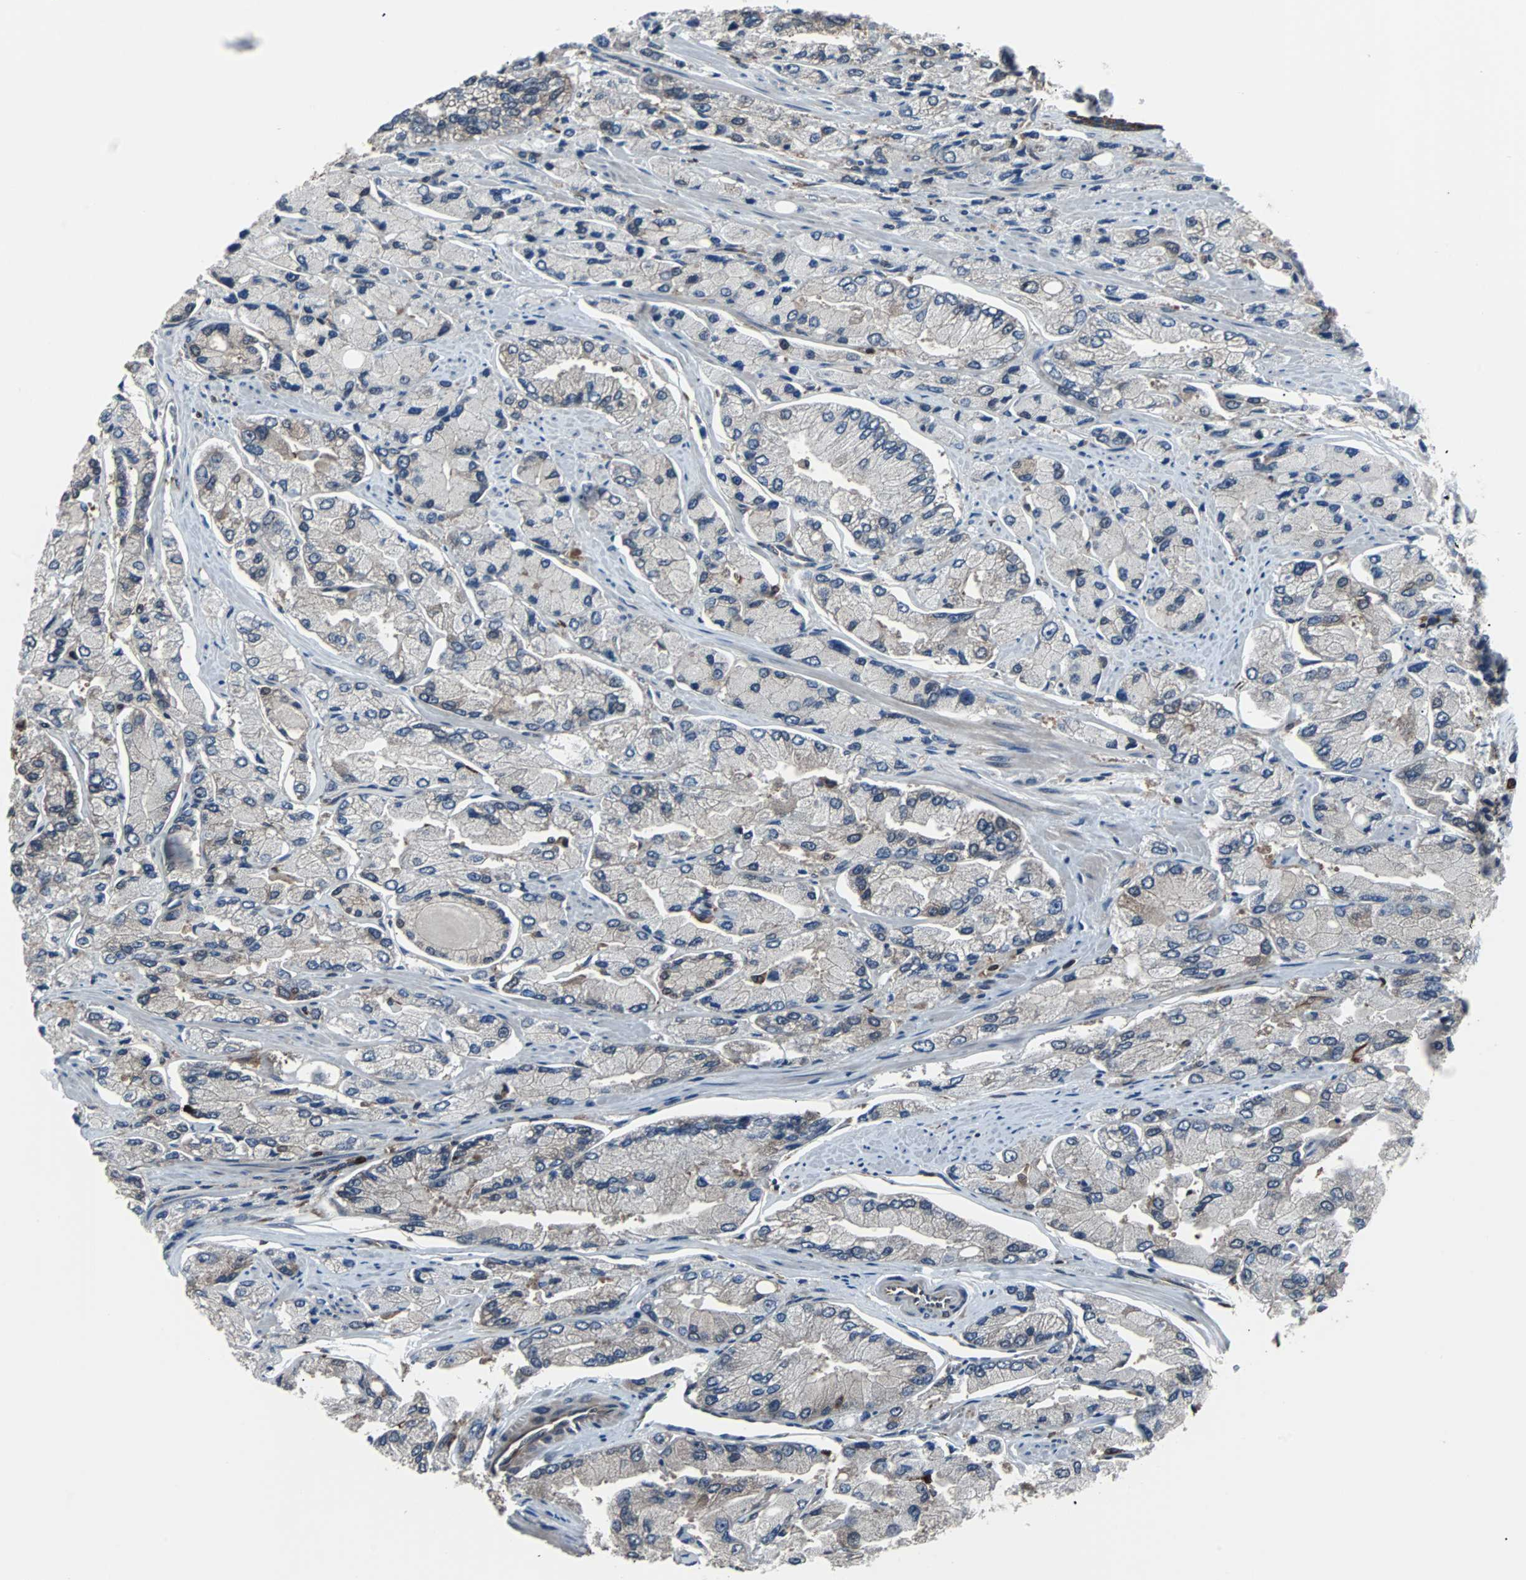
{"staining": {"intensity": "weak", "quantity": "25%-75%", "location": "cytoplasmic/membranous"}, "tissue": "prostate cancer", "cell_type": "Tumor cells", "image_type": "cancer", "snomed": [{"axis": "morphology", "description": "Adenocarcinoma, High grade"}, {"axis": "topography", "description": "Prostate"}], "caption": "Tumor cells exhibit weak cytoplasmic/membranous expression in about 25%-75% of cells in high-grade adenocarcinoma (prostate). (Brightfield microscopy of DAB IHC at high magnification).", "gene": "PAK1", "patient": {"sex": "male", "age": 58}}